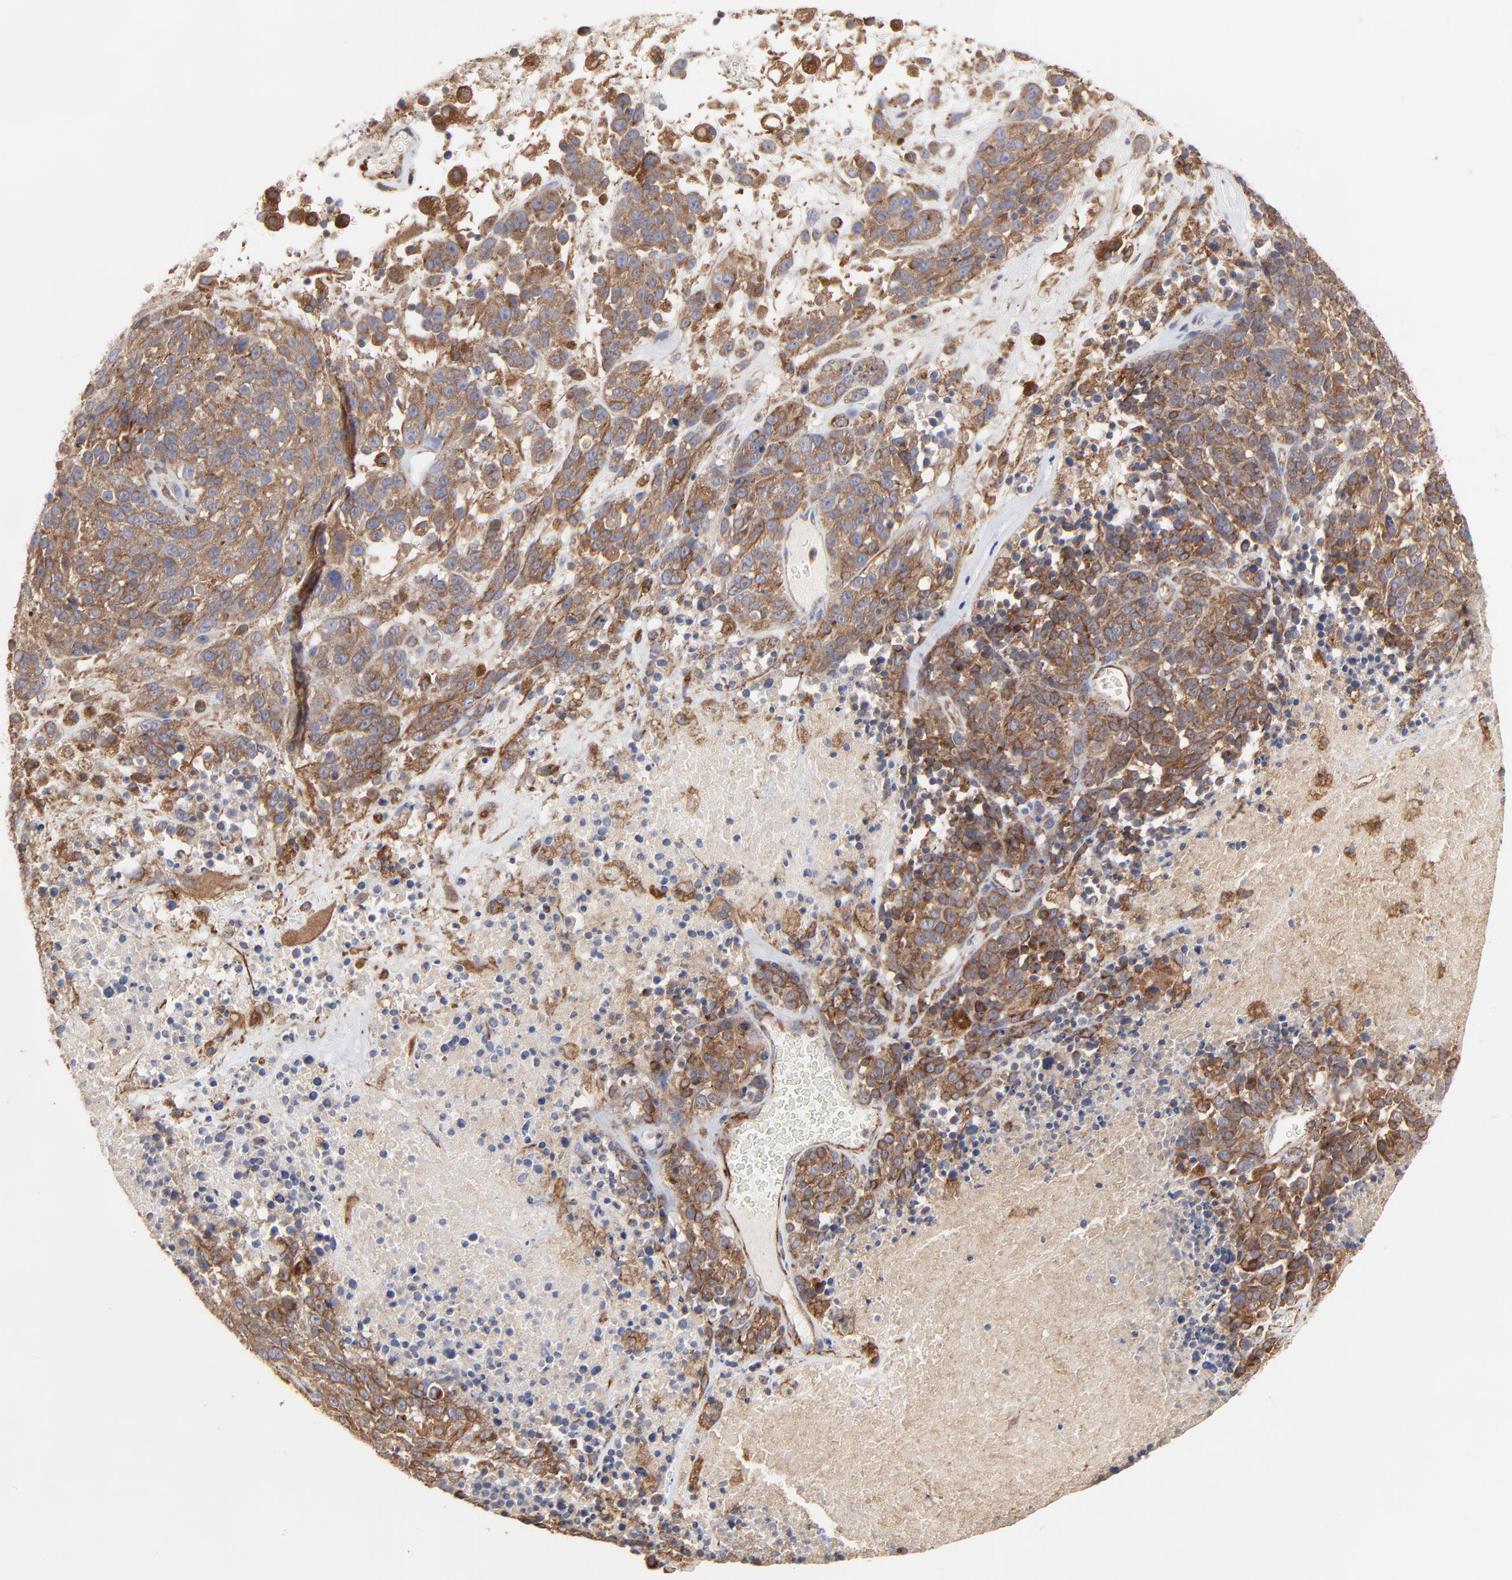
{"staining": {"intensity": "strong", "quantity": ">75%", "location": "cytoplasmic/membranous"}, "tissue": "melanoma", "cell_type": "Tumor cells", "image_type": "cancer", "snomed": [{"axis": "morphology", "description": "Malignant melanoma, Metastatic site"}, {"axis": "topography", "description": "Cerebral cortex"}], "caption": "Approximately >75% of tumor cells in human melanoma reveal strong cytoplasmic/membranous protein expression as visualized by brown immunohistochemical staining.", "gene": "RAB9A", "patient": {"sex": "female", "age": 52}}